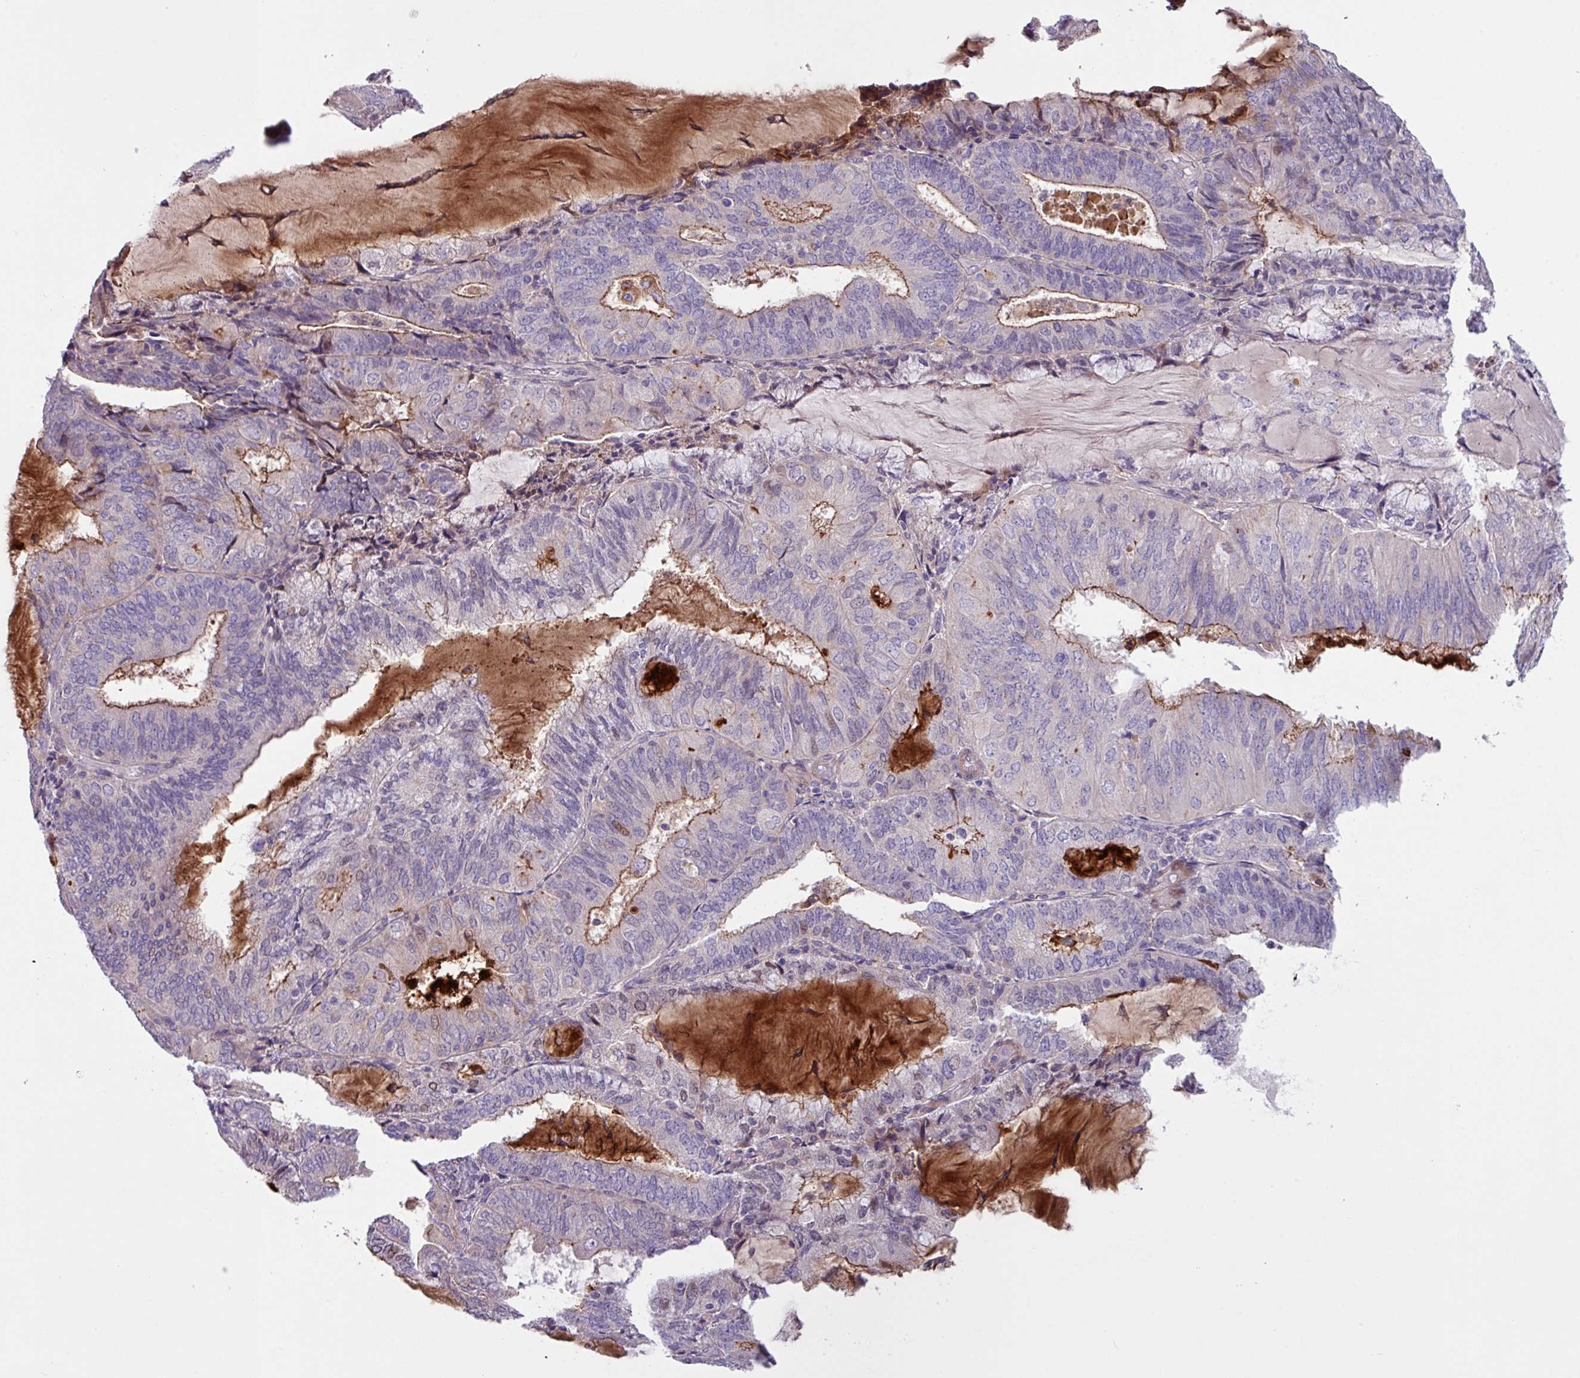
{"staining": {"intensity": "moderate", "quantity": "<25%", "location": "cytoplasmic/membranous"}, "tissue": "endometrial cancer", "cell_type": "Tumor cells", "image_type": "cancer", "snomed": [{"axis": "morphology", "description": "Adenocarcinoma, NOS"}, {"axis": "topography", "description": "Endometrium"}], "caption": "IHC photomicrograph of neoplastic tissue: human adenocarcinoma (endometrial) stained using immunohistochemistry demonstrates low levels of moderate protein expression localized specifically in the cytoplasmic/membranous of tumor cells, appearing as a cytoplasmic/membranous brown color.", "gene": "IQCJ", "patient": {"sex": "female", "age": 81}}